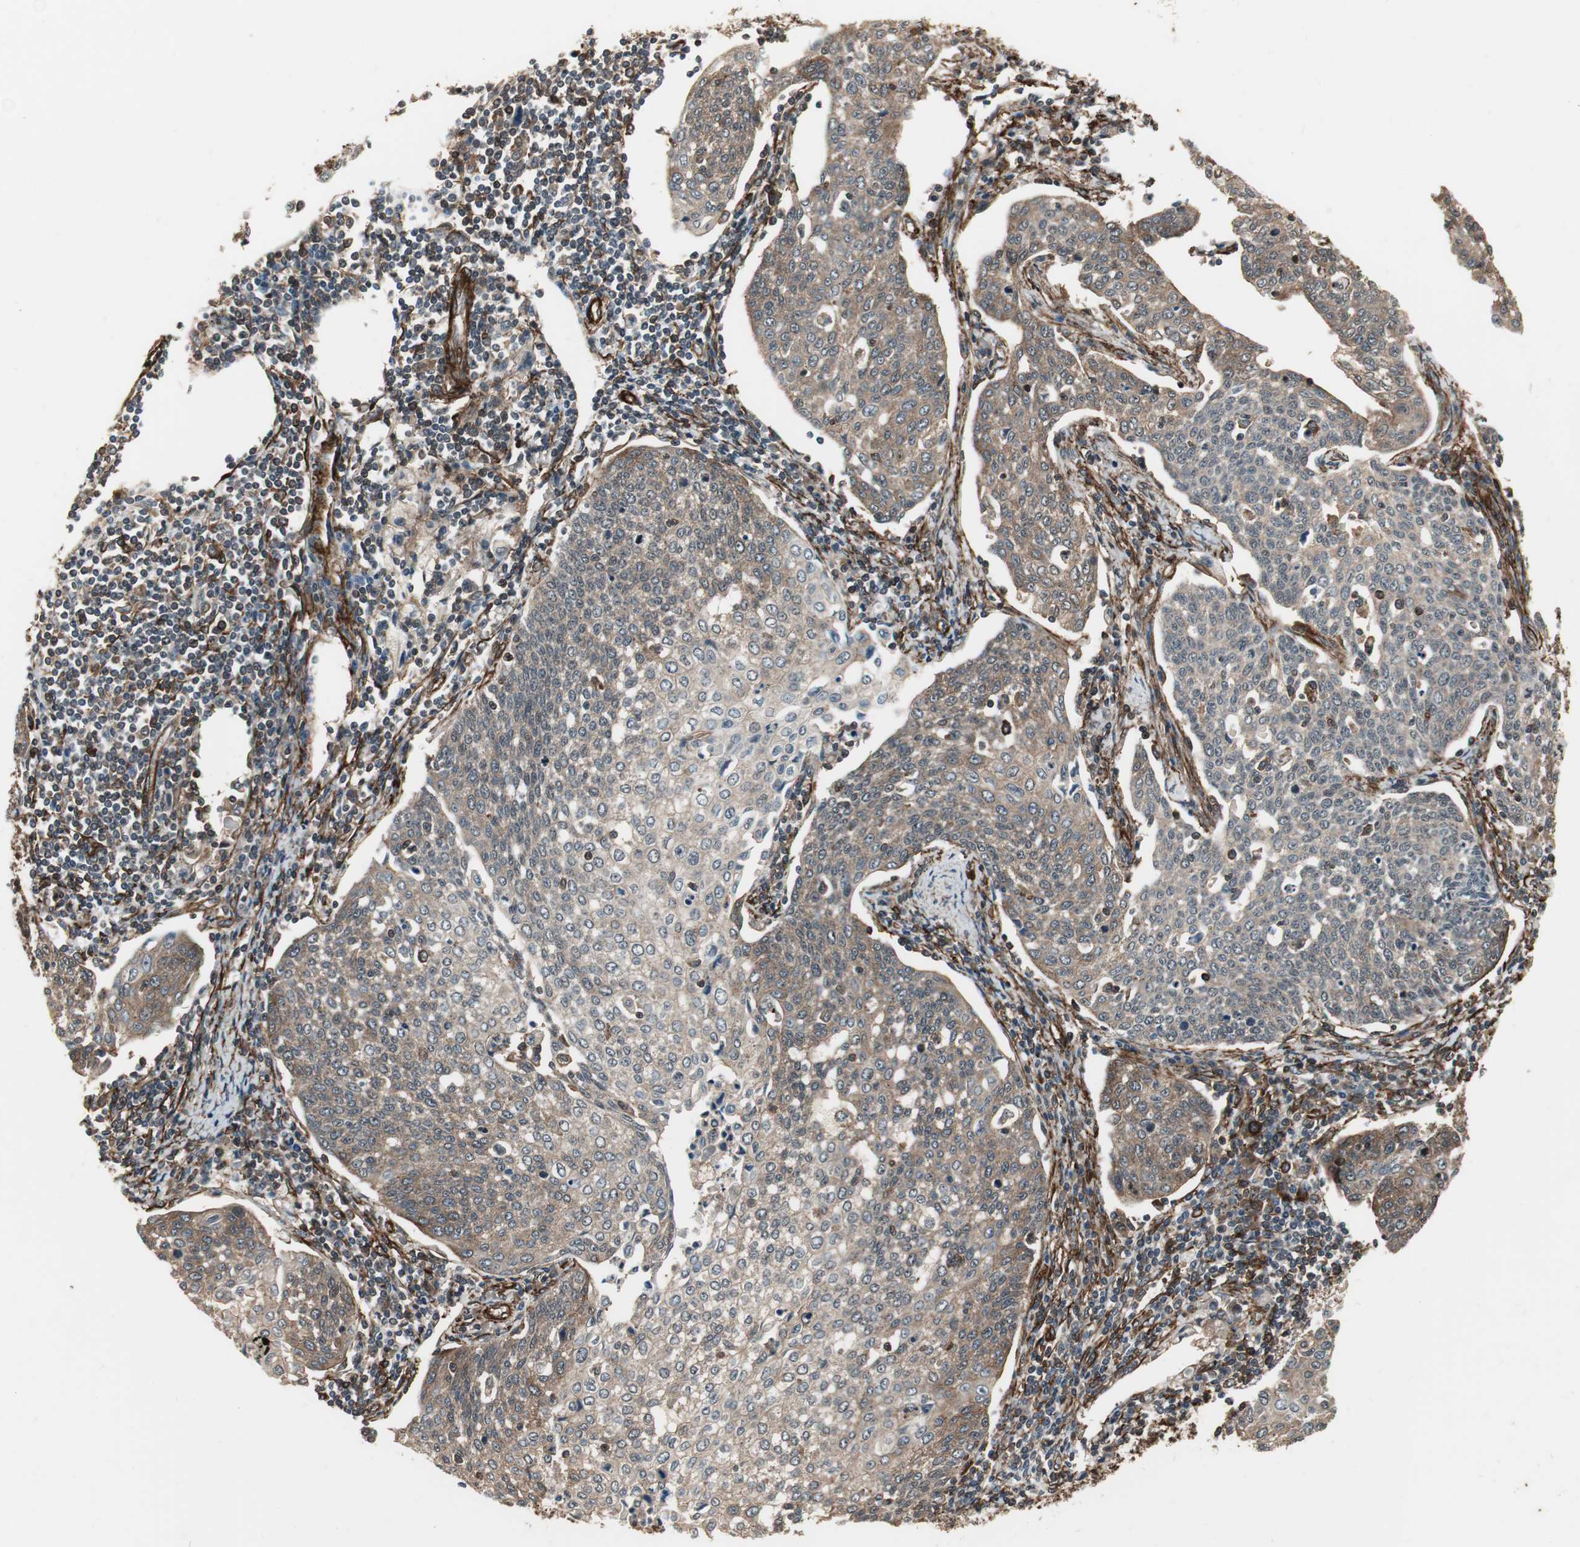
{"staining": {"intensity": "weak", "quantity": ">75%", "location": "cytoplasmic/membranous"}, "tissue": "cervical cancer", "cell_type": "Tumor cells", "image_type": "cancer", "snomed": [{"axis": "morphology", "description": "Squamous cell carcinoma, NOS"}, {"axis": "topography", "description": "Cervix"}], "caption": "Immunohistochemical staining of cervical cancer (squamous cell carcinoma) exhibits weak cytoplasmic/membranous protein staining in approximately >75% of tumor cells.", "gene": "PTPN11", "patient": {"sex": "female", "age": 34}}